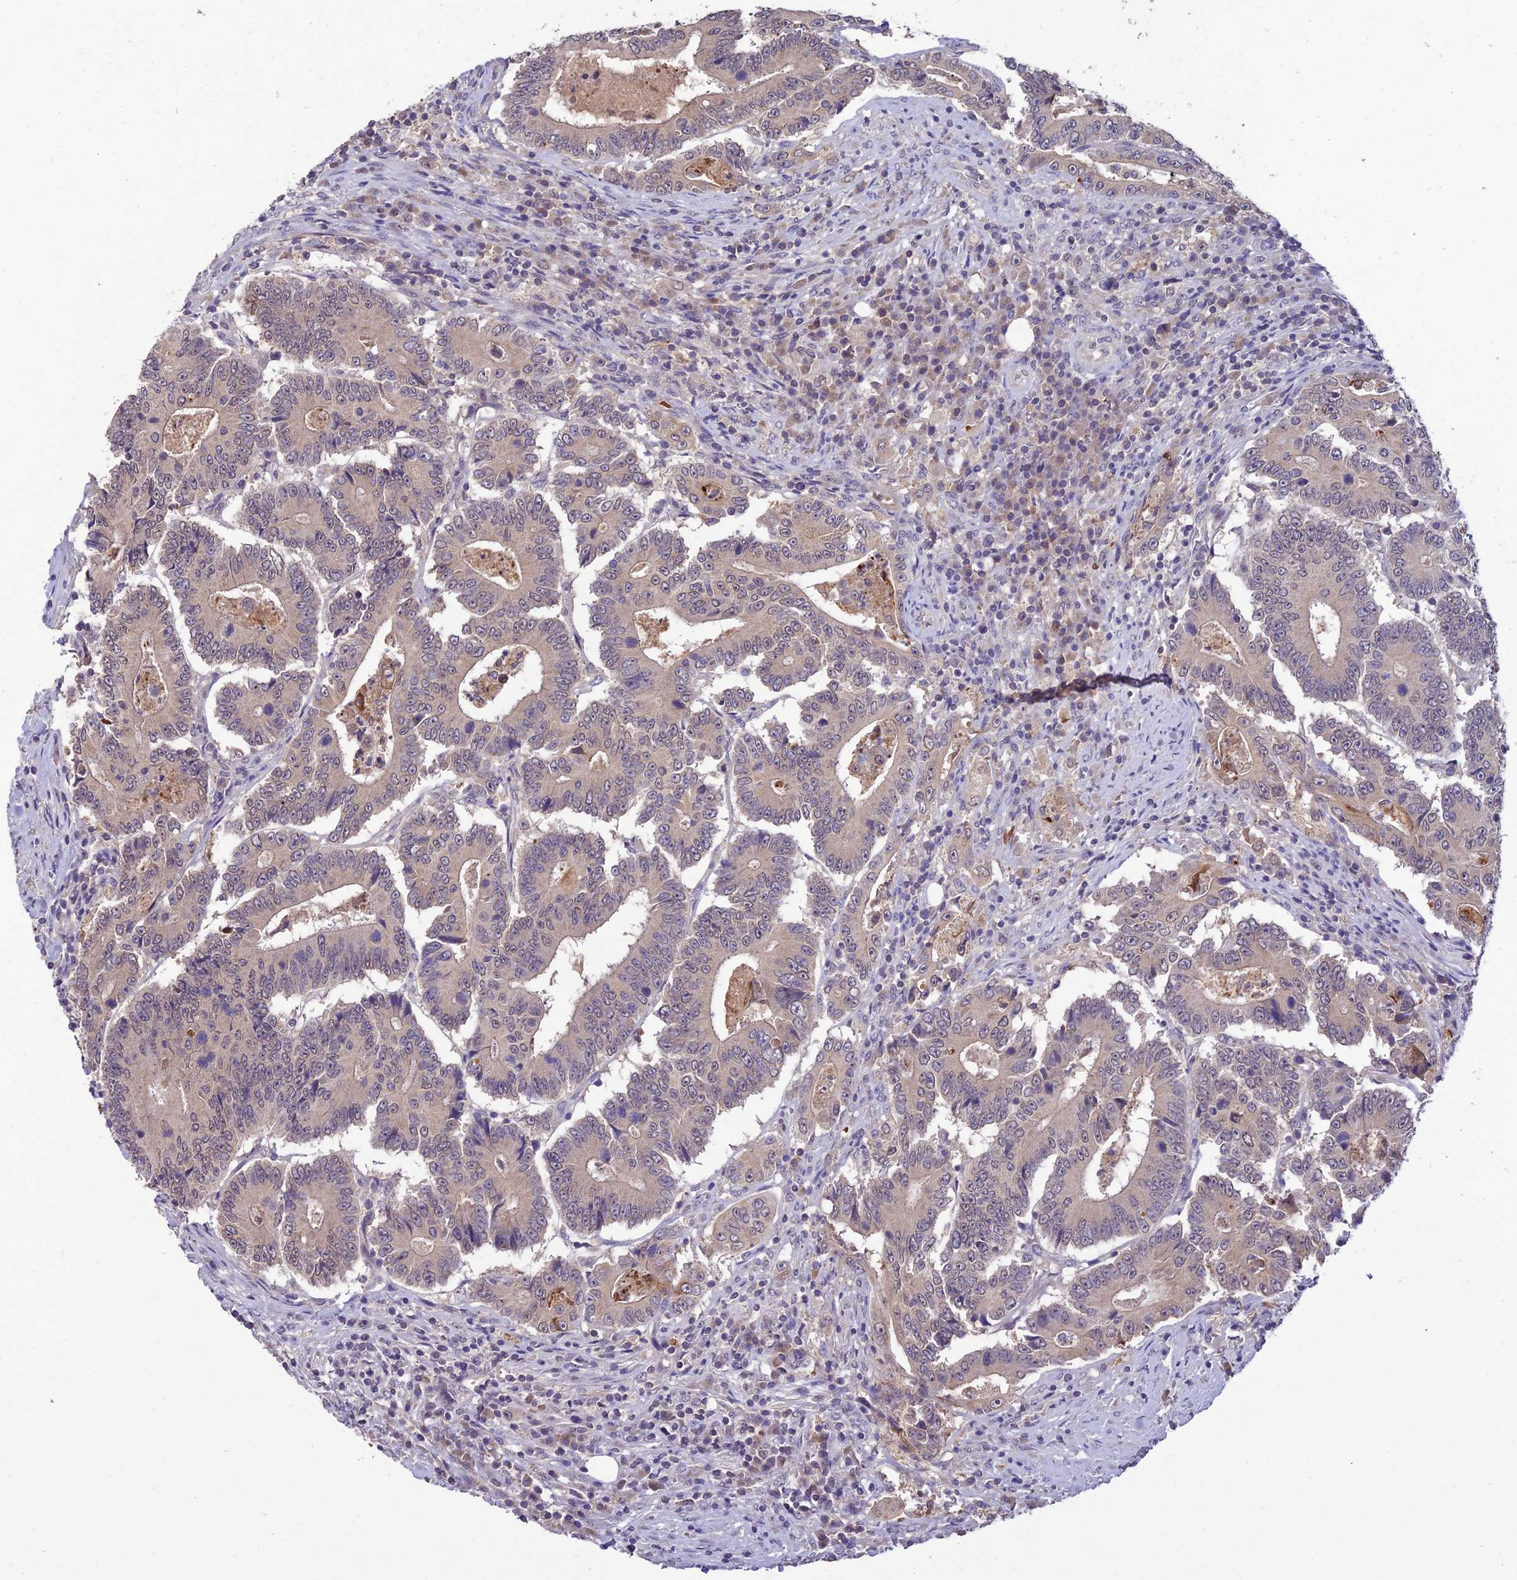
{"staining": {"intensity": "weak", "quantity": ">75%", "location": "cytoplasmic/membranous,nuclear"}, "tissue": "colorectal cancer", "cell_type": "Tumor cells", "image_type": "cancer", "snomed": [{"axis": "morphology", "description": "Adenocarcinoma, NOS"}, {"axis": "topography", "description": "Colon"}], "caption": "DAB immunohistochemical staining of human adenocarcinoma (colorectal) reveals weak cytoplasmic/membranous and nuclear protein staining in approximately >75% of tumor cells. (Stains: DAB in brown, nuclei in blue, Microscopy: brightfield microscopy at high magnification).", "gene": "PGK1", "patient": {"sex": "male", "age": 83}}